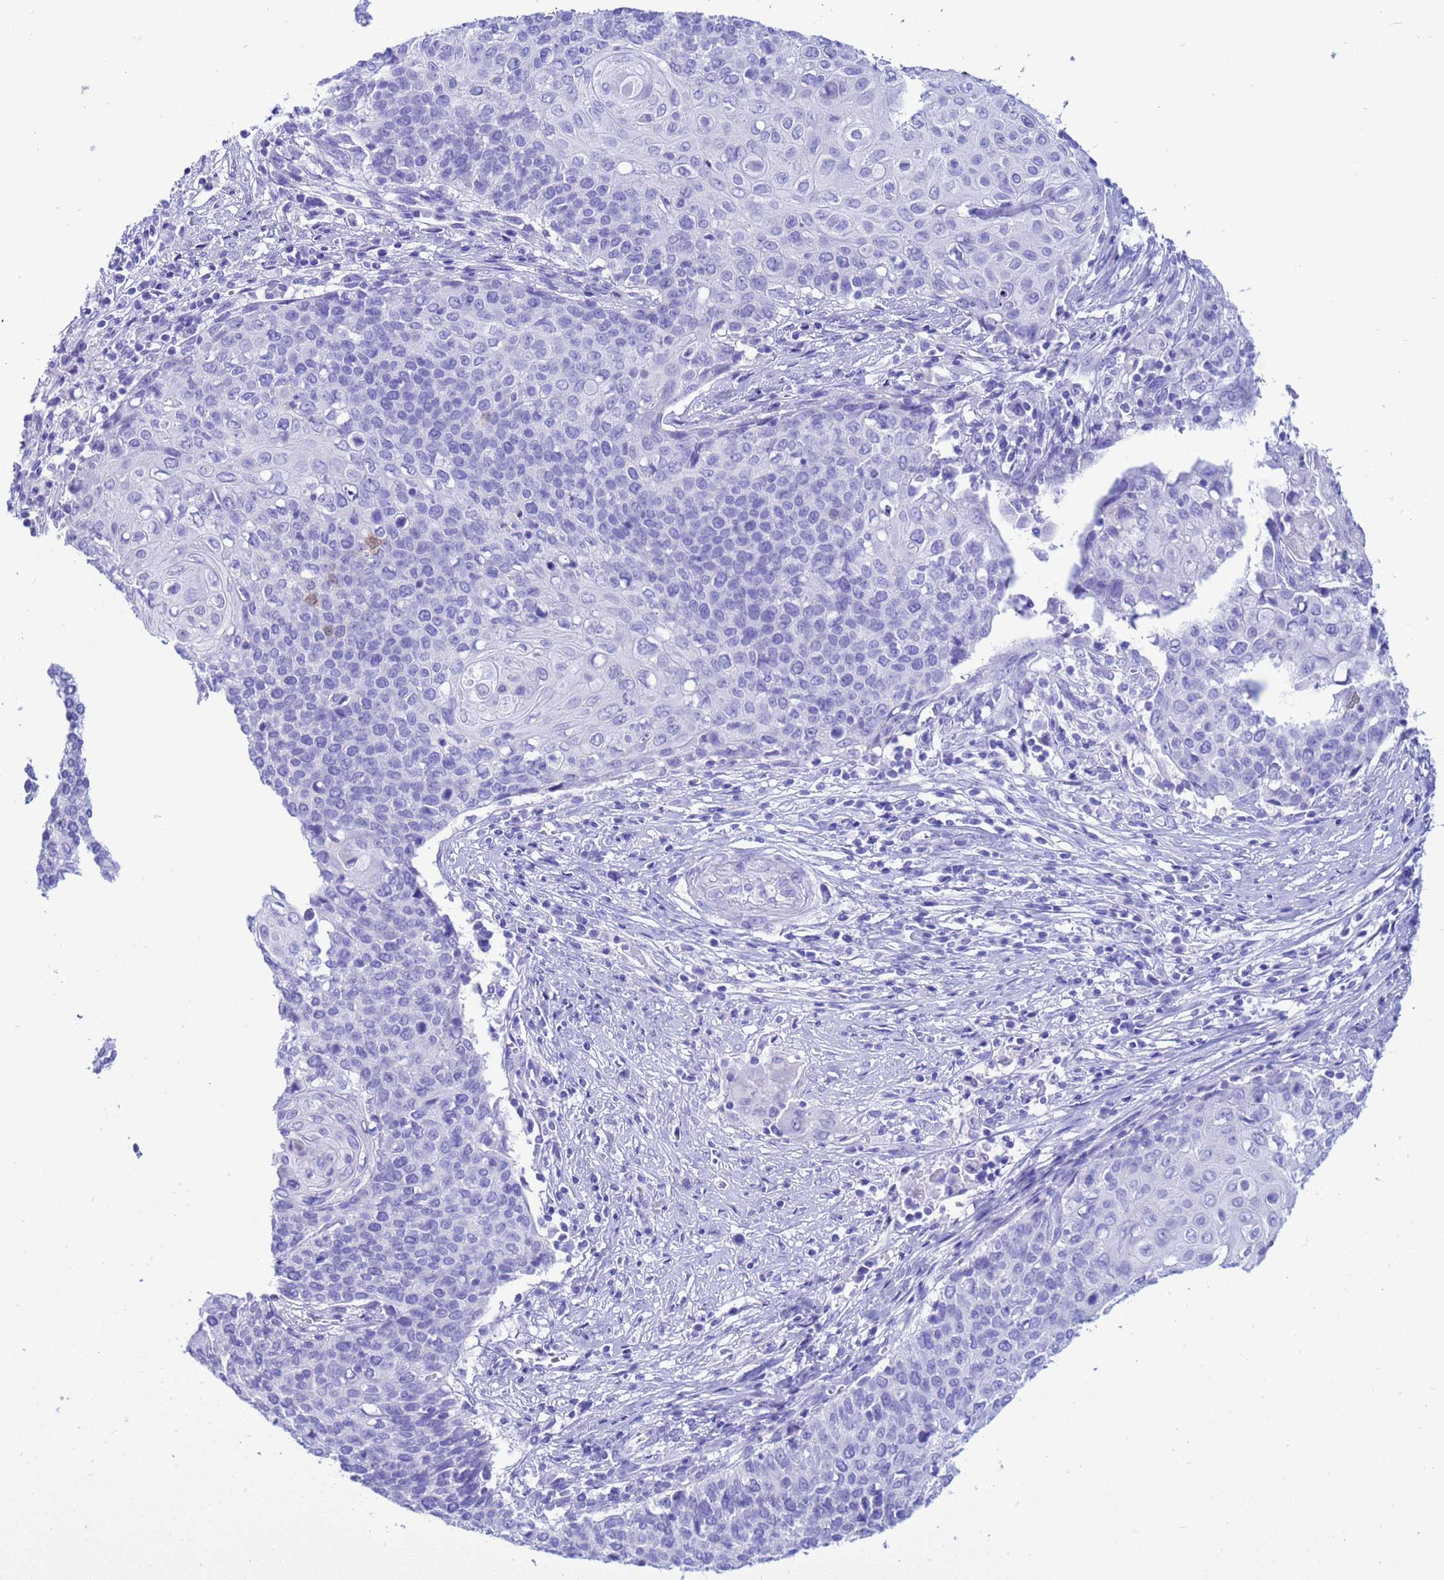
{"staining": {"intensity": "negative", "quantity": "none", "location": "none"}, "tissue": "cervical cancer", "cell_type": "Tumor cells", "image_type": "cancer", "snomed": [{"axis": "morphology", "description": "Squamous cell carcinoma, NOS"}, {"axis": "topography", "description": "Cervix"}], "caption": "This image is of squamous cell carcinoma (cervical) stained with immunohistochemistry (IHC) to label a protein in brown with the nuclei are counter-stained blue. There is no staining in tumor cells.", "gene": "AKR1C2", "patient": {"sex": "female", "age": 39}}